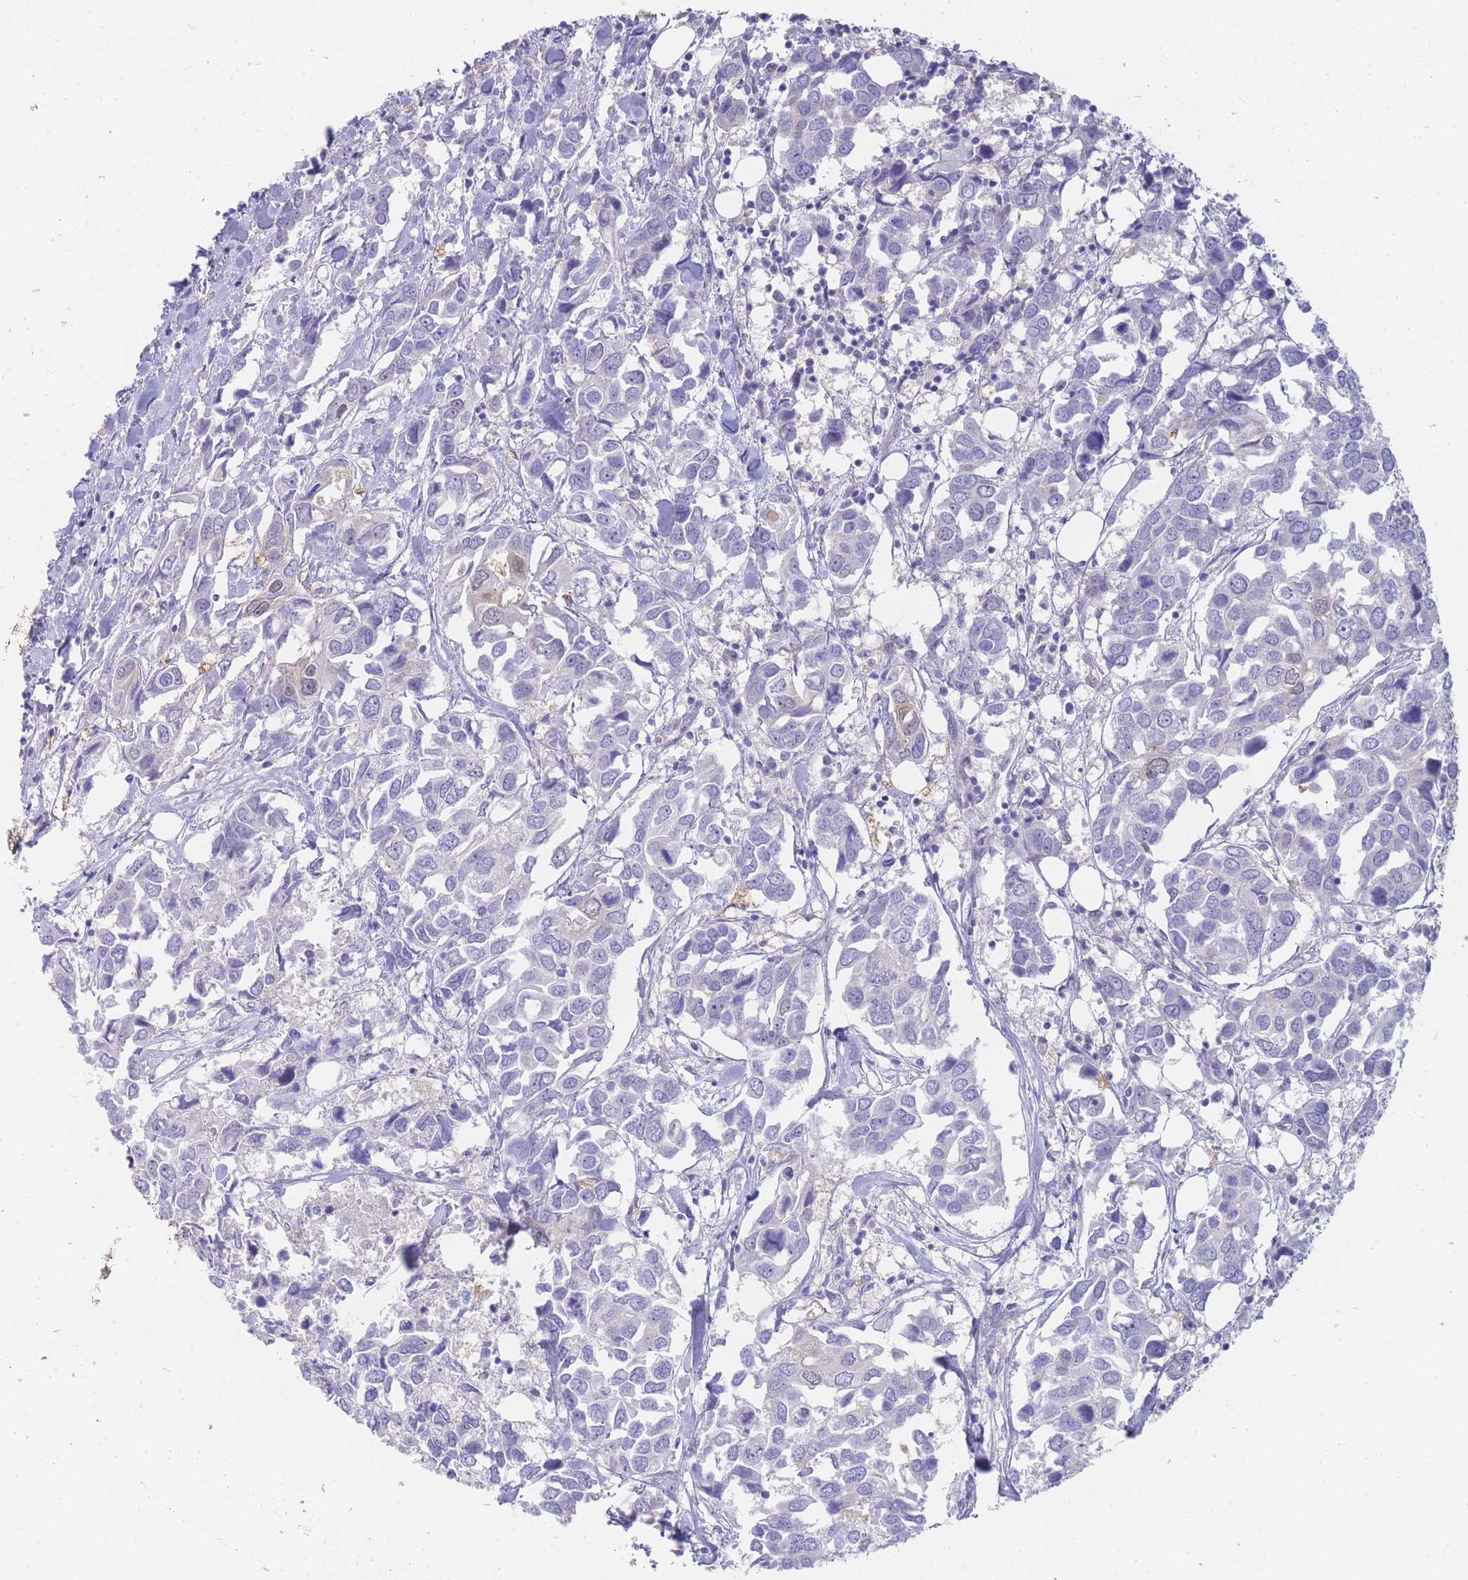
{"staining": {"intensity": "negative", "quantity": "none", "location": "none"}, "tissue": "breast cancer", "cell_type": "Tumor cells", "image_type": "cancer", "snomed": [{"axis": "morphology", "description": "Duct carcinoma"}, {"axis": "topography", "description": "Breast"}], "caption": "Breast cancer was stained to show a protein in brown. There is no significant positivity in tumor cells.", "gene": "SUGT1", "patient": {"sex": "female", "age": 83}}